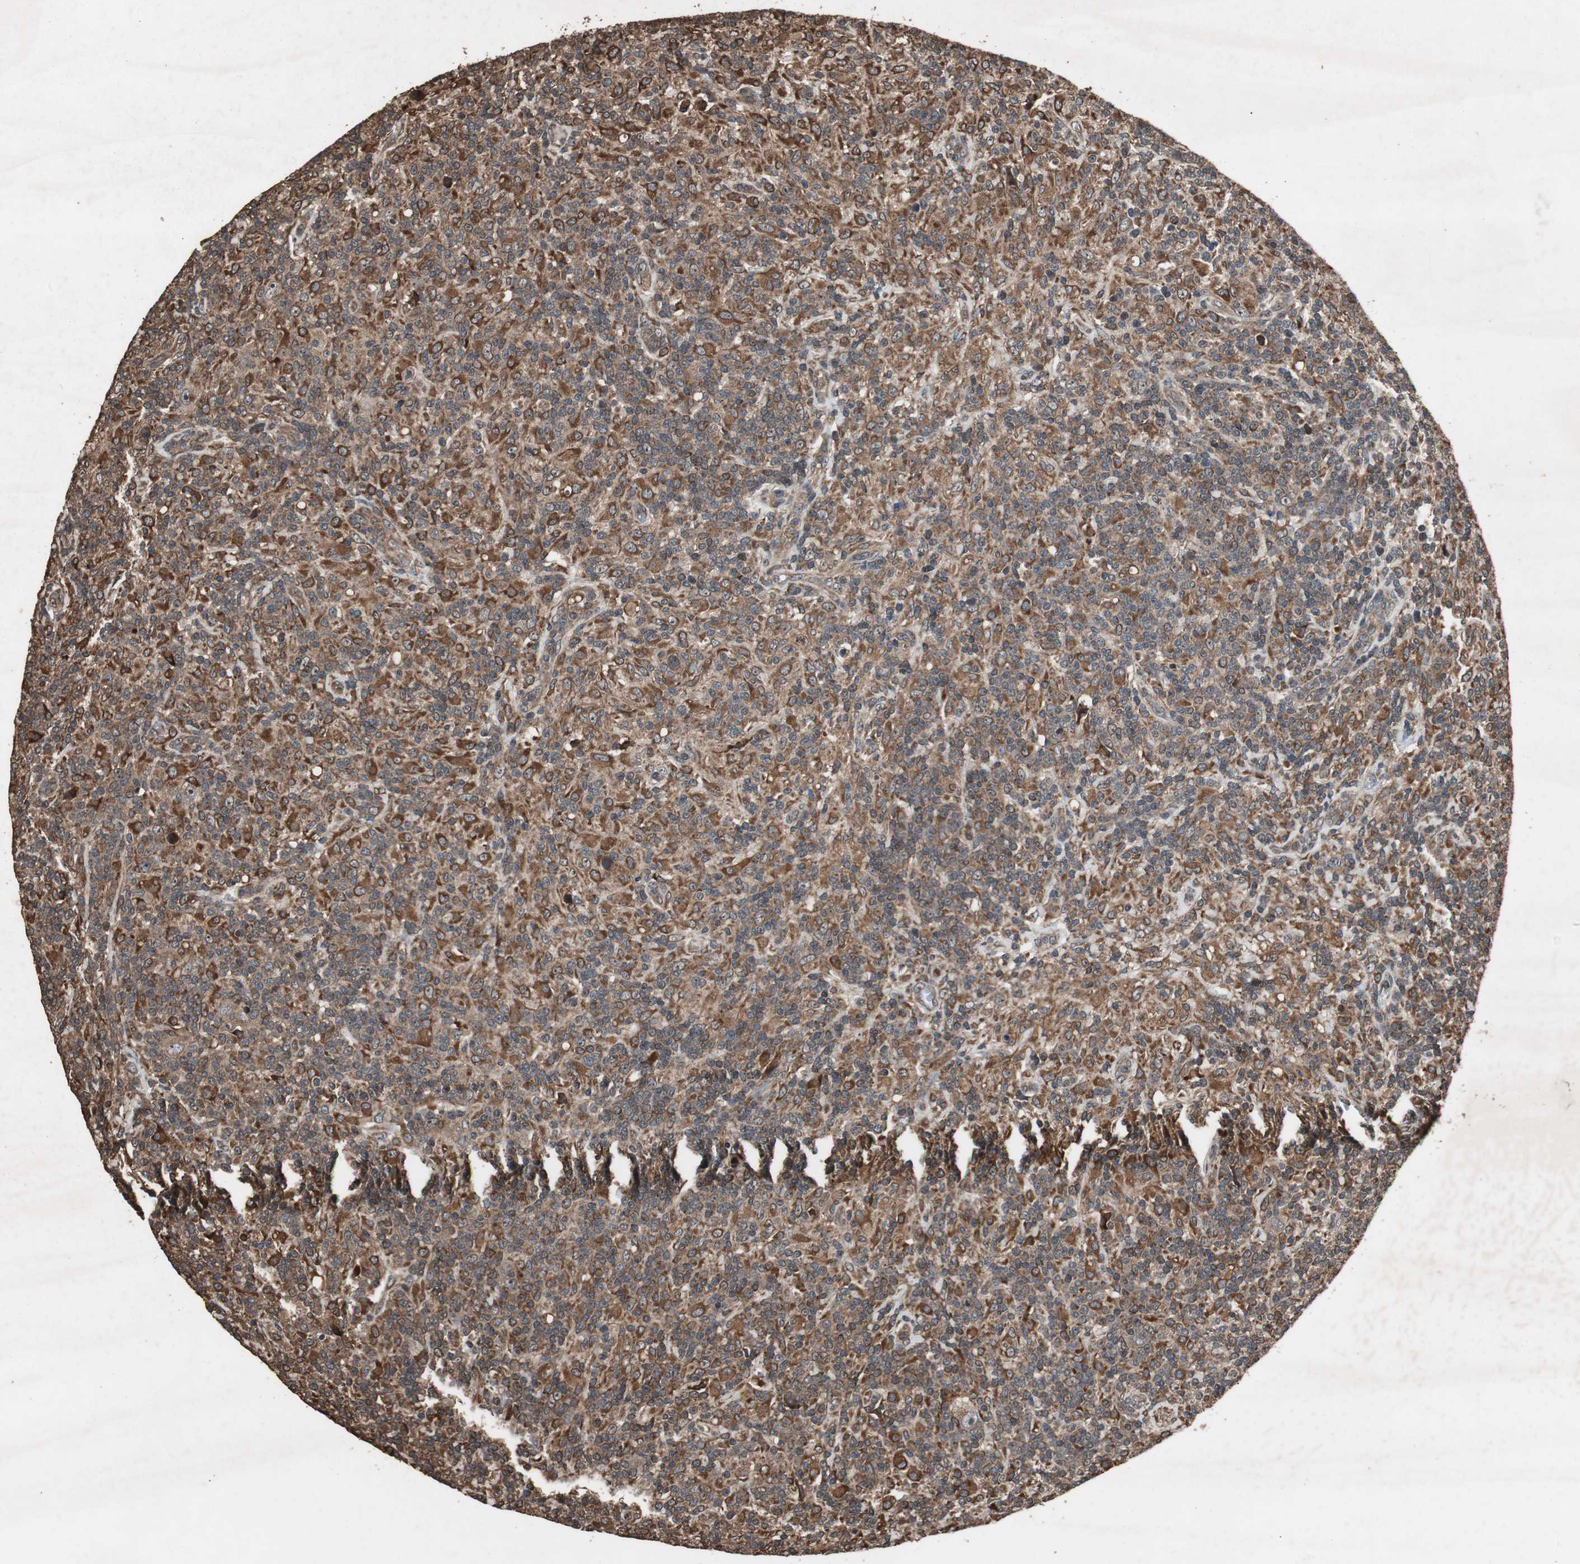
{"staining": {"intensity": "strong", "quantity": "25%-75%", "location": "cytoplasmic/membranous"}, "tissue": "lymphoma", "cell_type": "Tumor cells", "image_type": "cancer", "snomed": [{"axis": "morphology", "description": "Hodgkin's disease, NOS"}, {"axis": "topography", "description": "Lymph node"}], "caption": "Hodgkin's disease stained for a protein (brown) reveals strong cytoplasmic/membranous positive positivity in about 25%-75% of tumor cells.", "gene": "LAMTOR5", "patient": {"sex": "male", "age": 70}}